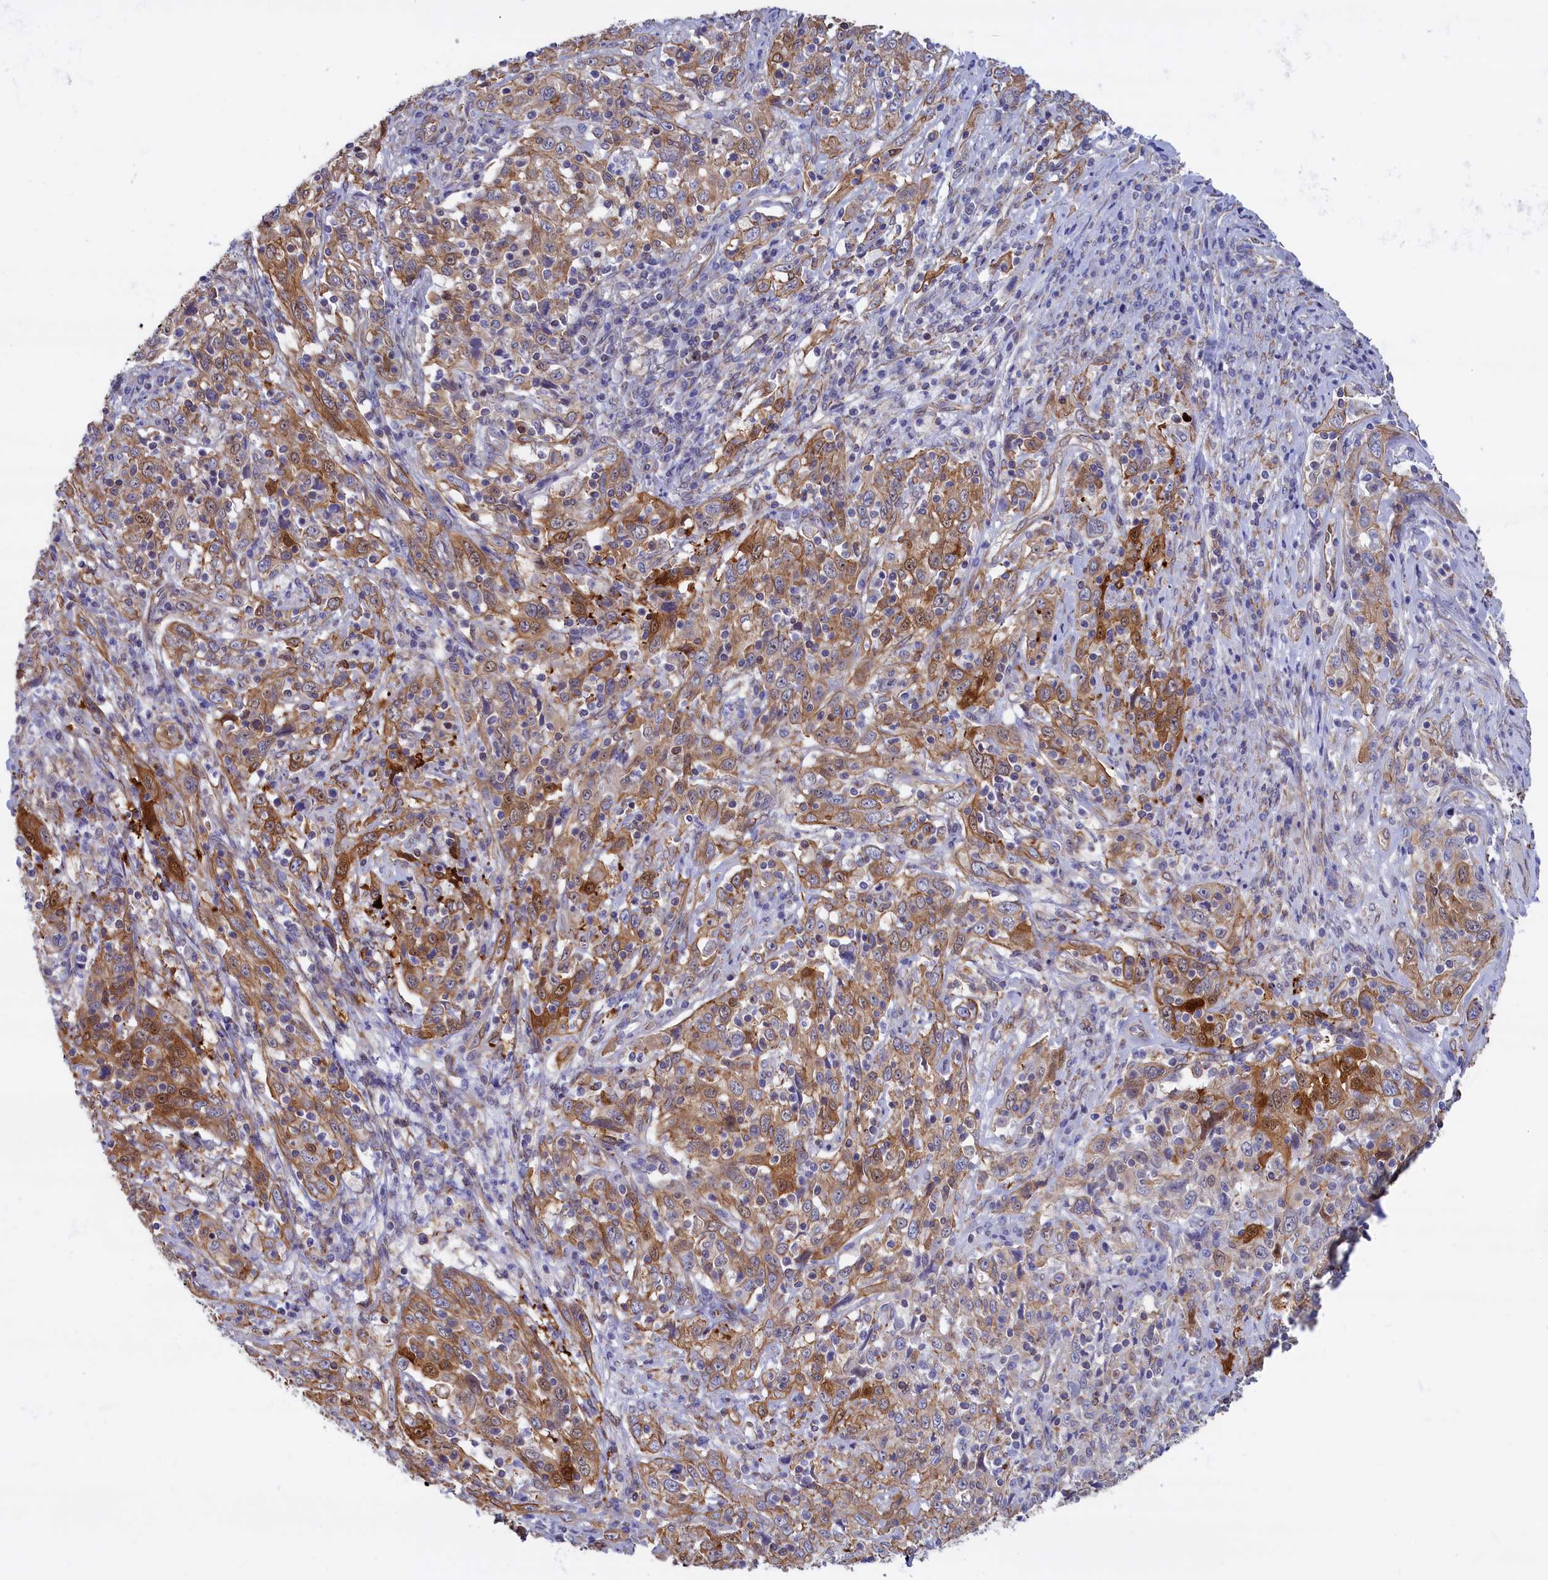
{"staining": {"intensity": "moderate", "quantity": "25%-75%", "location": "cytoplasmic/membranous,nuclear"}, "tissue": "cervical cancer", "cell_type": "Tumor cells", "image_type": "cancer", "snomed": [{"axis": "morphology", "description": "Squamous cell carcinoma, NOS"}, {"axis": "topography", "description": "Cervix"}], "caption": "The image reveals immunohistochemical staining of cervical cancer. There is moderate cytoplasmic/membranous and nuclear positivity is seen in about 25%-75% of tumor cells. The staining was performed using DAB (3,3'-diaminobenzidine) to visualize the protein expression in brown, while the nuclei were stained in blue with hematoxylin (Magnification: 20x).", "gene": "ABCC12", "patient": {"sex": "female", "age": 46}}